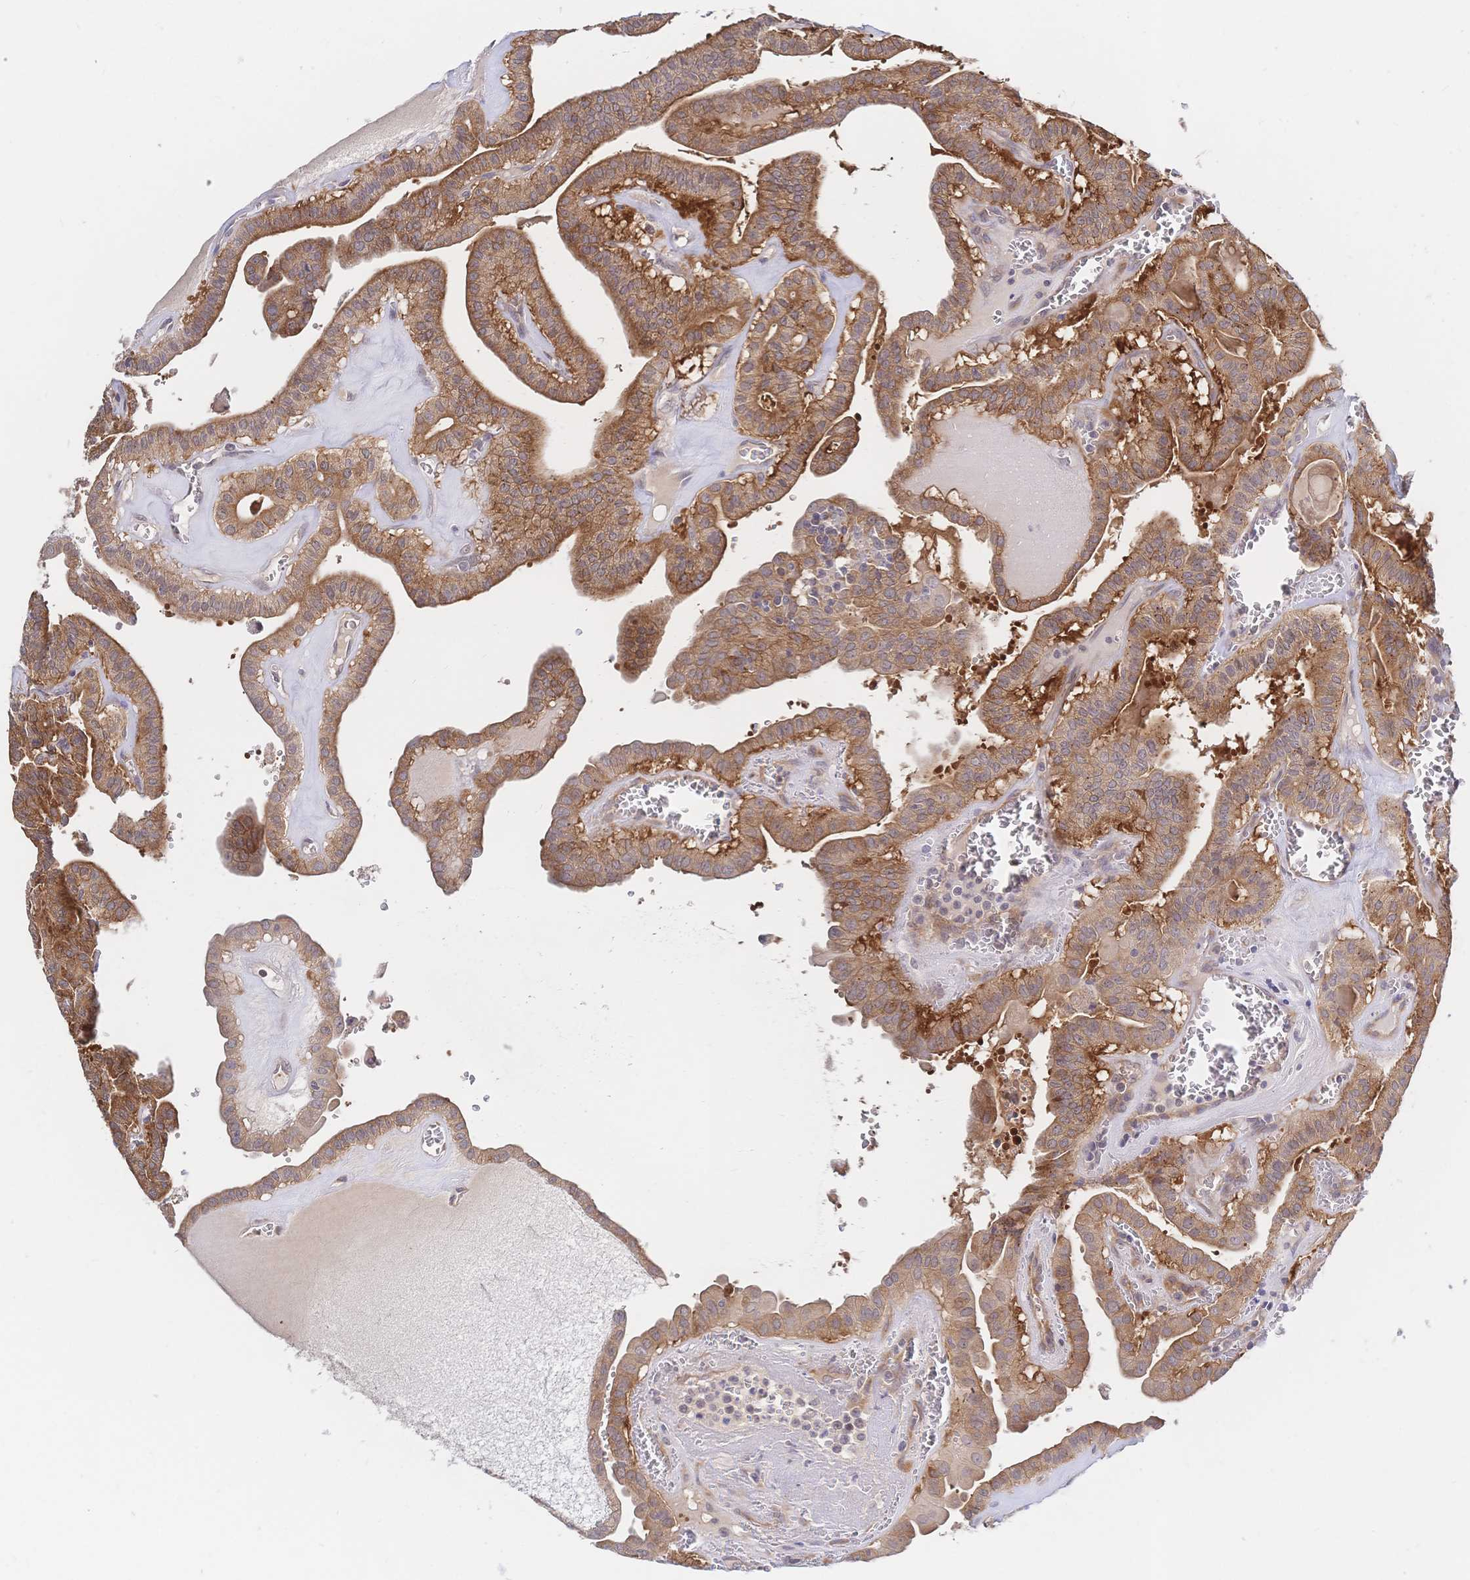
{"staining": {"intensity": "strong", "quantity": ">75%", "location": "cytoplasmic/membranous"}, "tissue": "thyroid cancer", "cell_type": "Tumor cells", "image_type": "cancer", "snomed": [{"axis": "morphology", "description": "Papillary adenocarcinoma, NOS"}, {"axis": "topography", "description": "Thyroid gland"}], "caption": "A brown stain labels strong cytoplasmic/membranous expression of a protein in human papillary adenocarcinoma (thyroid) tumor cells. (Stains: DAB (3,3'-diaminobenzidine) in brown, nuclei in blue, Microscopy: brightfield microscopy at high magnification).", "gene": "LMO4", "patient": {"sex": "male", "age": 52}}